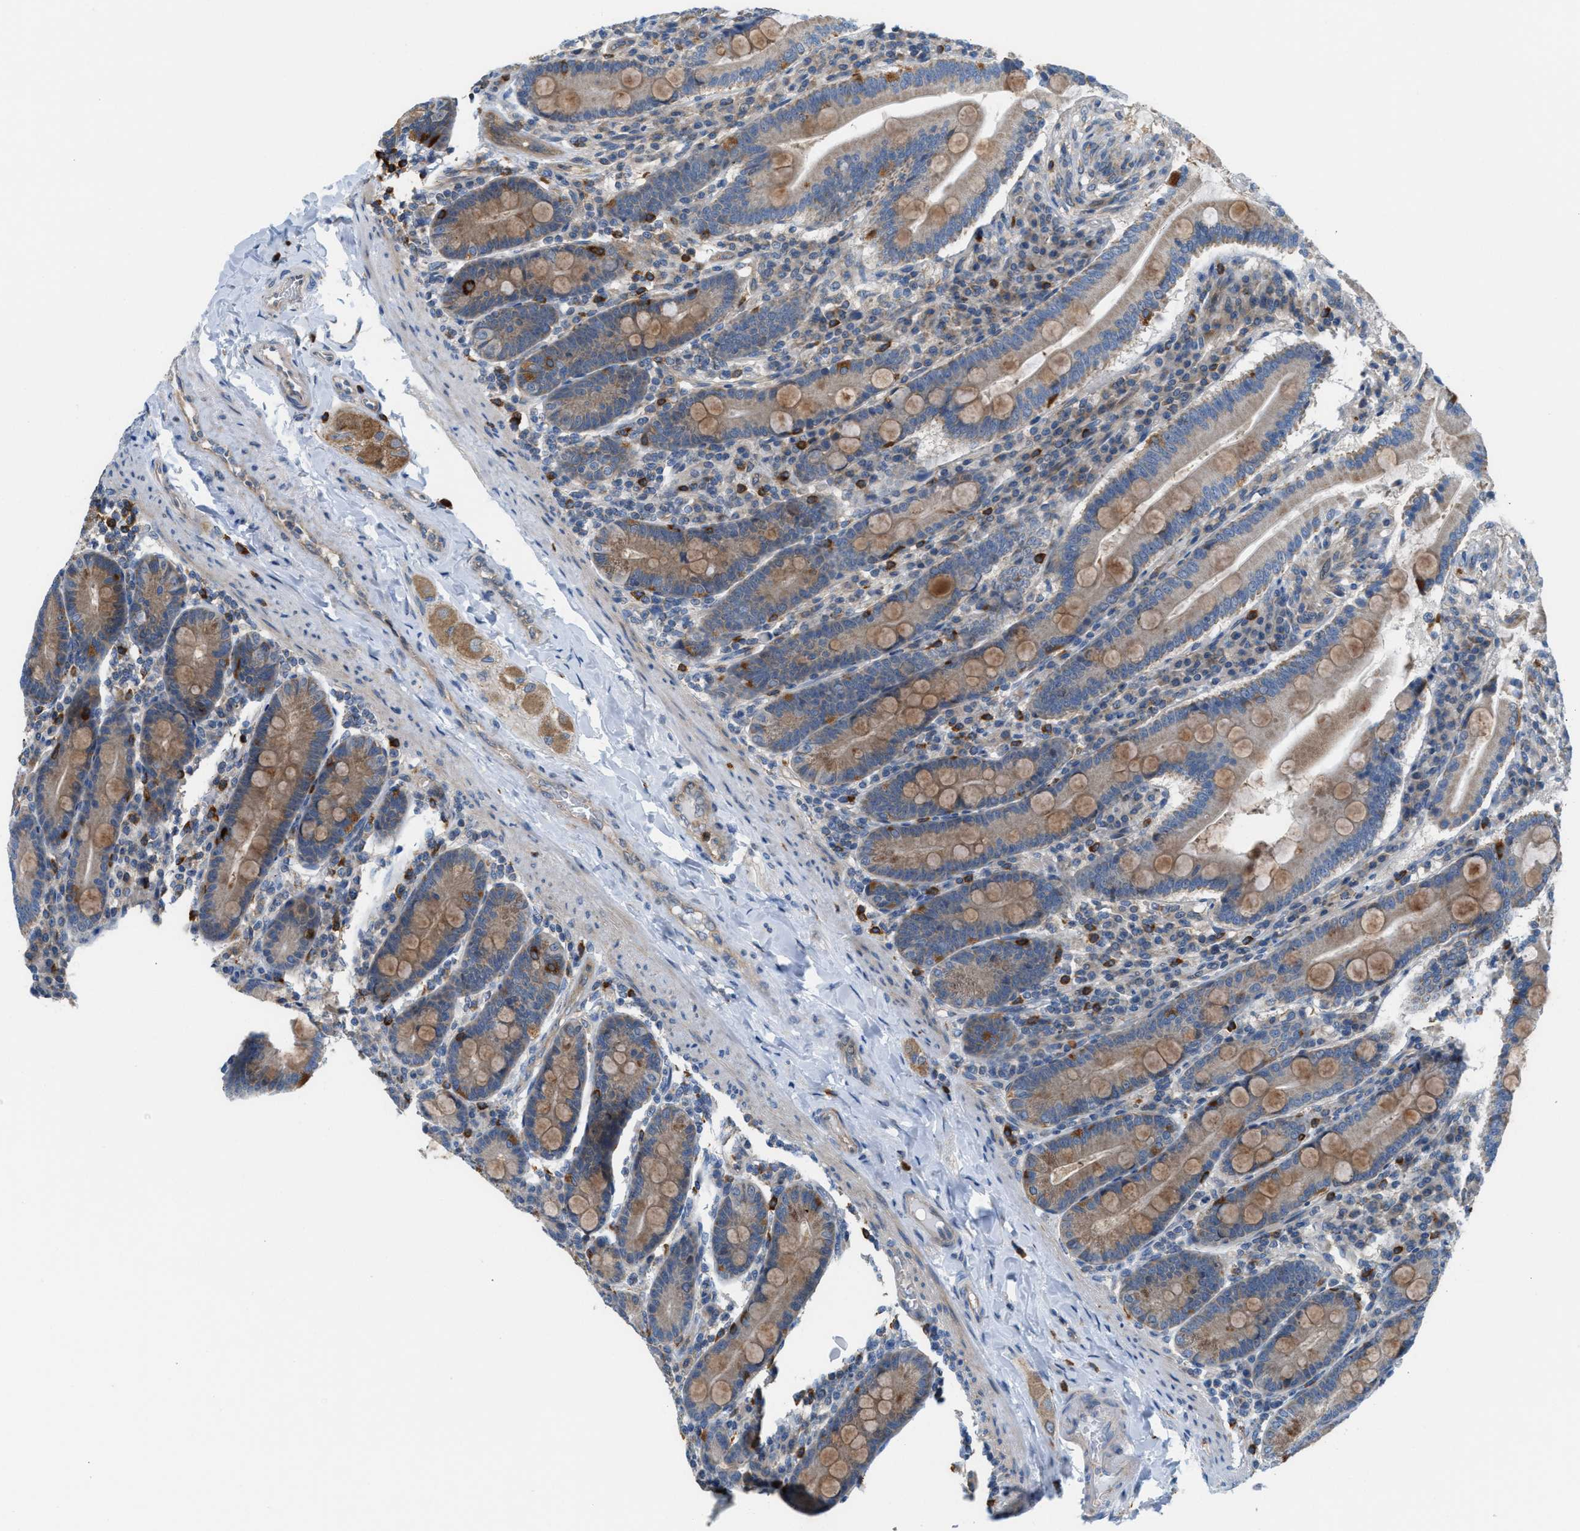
{"staining": {"intensity": "strong", "quantity": "25%-75%", "location": "cytoplasmic/membranous"}, "tissue": "duodenum", "cell_type": "Glandular cells", "image_type": "normal", "snomed": [{"axis": "morphology", "description": "Normal tissue, NOS"}, {"axis": "topography", "description": "Duodenum"}], "caption": "Duodenum stained with DAB (3,3'-diaminobenzidine) immunohistochemistry displays high levels of strong cytoplasmic/membranous positivity in approximately 25%-75% of glandular cells.", "gene": "PDCL", "patient": {"sex": "male", "age": 50}}